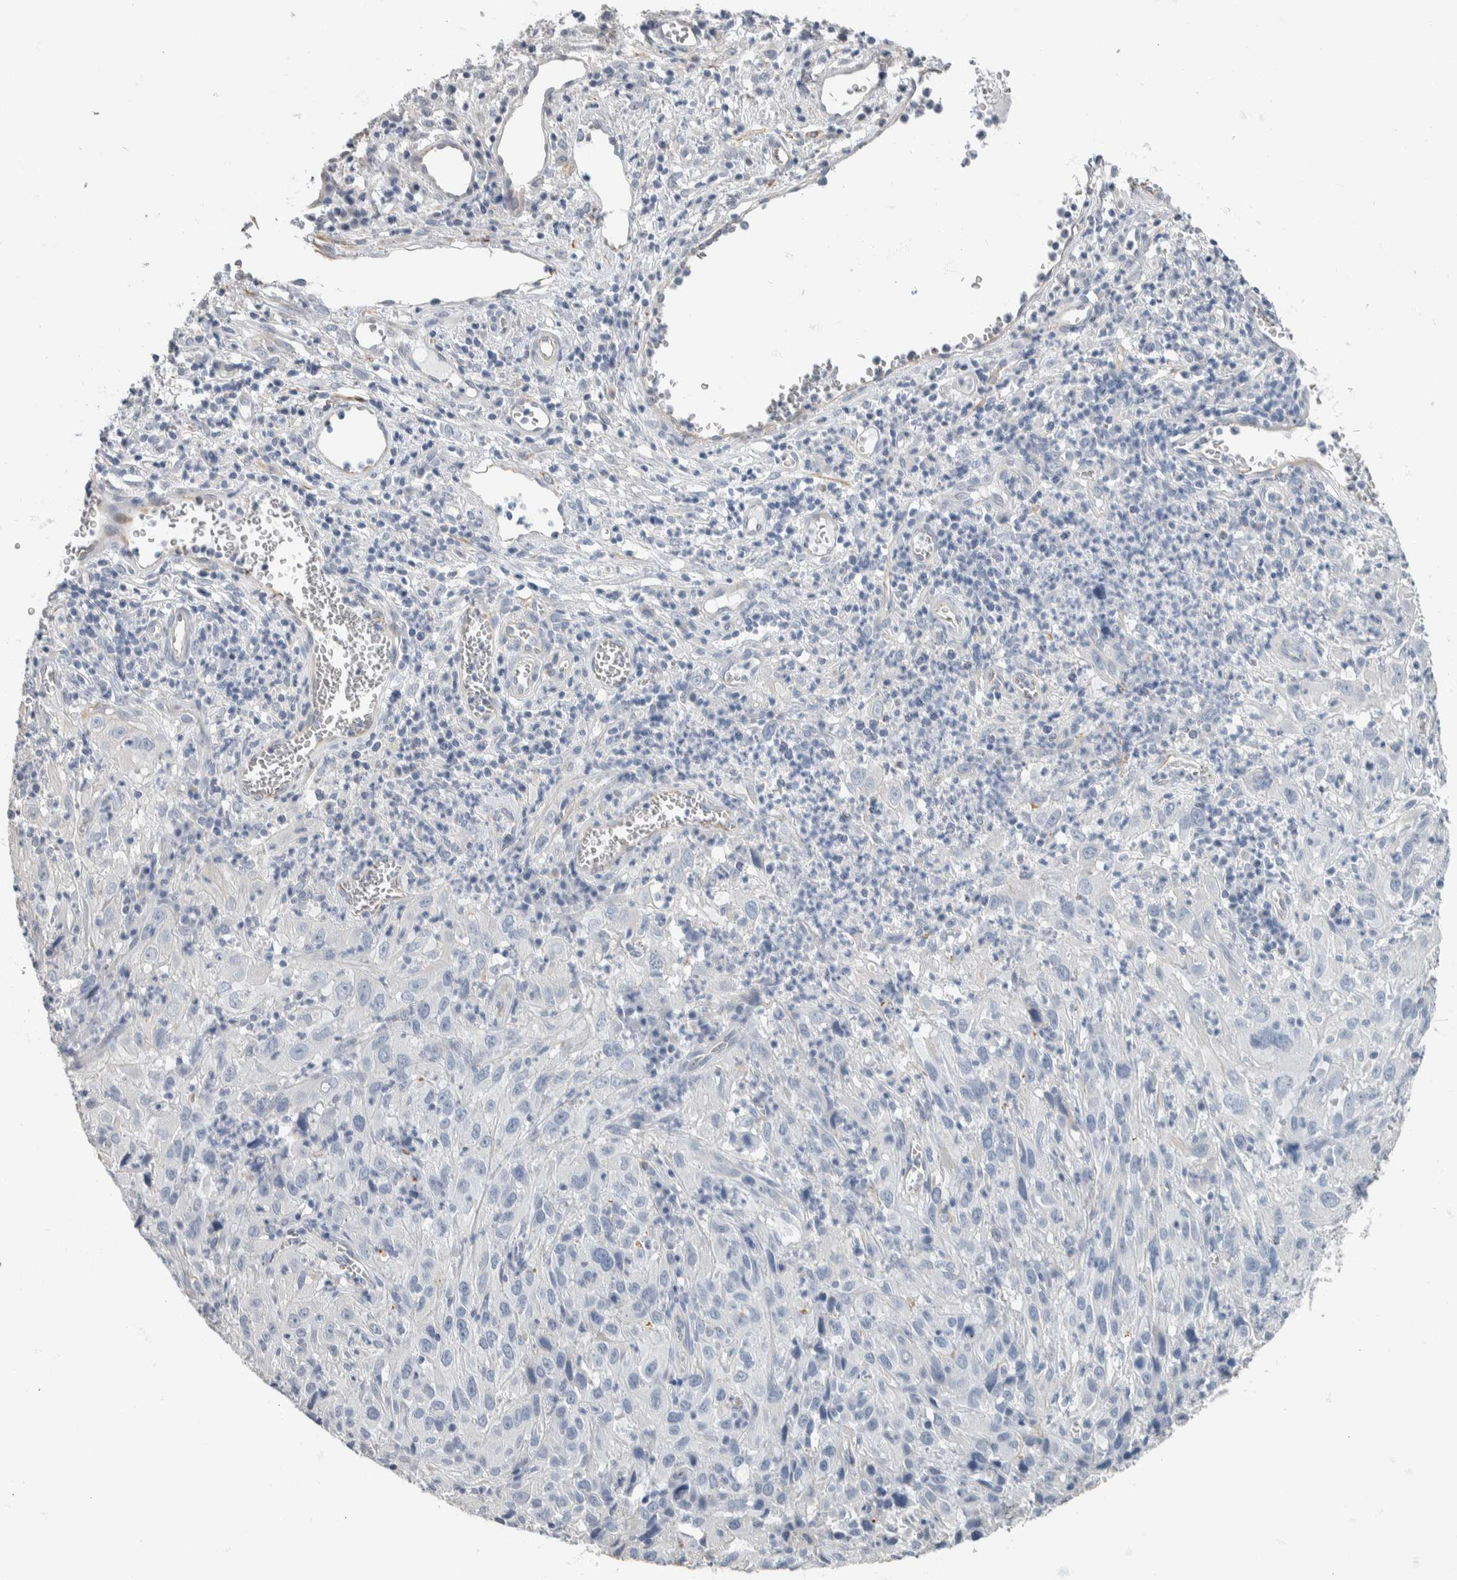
{"staining": {"intensity": "negative", "quantity": "none", "location": "none"}, "tissue": "cervical cancer", "cell_type": "Tumor cells", "image_type": "cancer", "snomed": [{"axis": "morphology", "description": "Squamous cell carcinoma, NOS"}, {"axis": "topography", "description": "Cervix"}], "caption": "Photomicrograph shows no protein expression in tumor cells of squamous cell carcinoma (cervical) tissue. Nuclei are stained in blue.", "gene": "NEFM", "patient": {"sex": "female", "age": 32}}